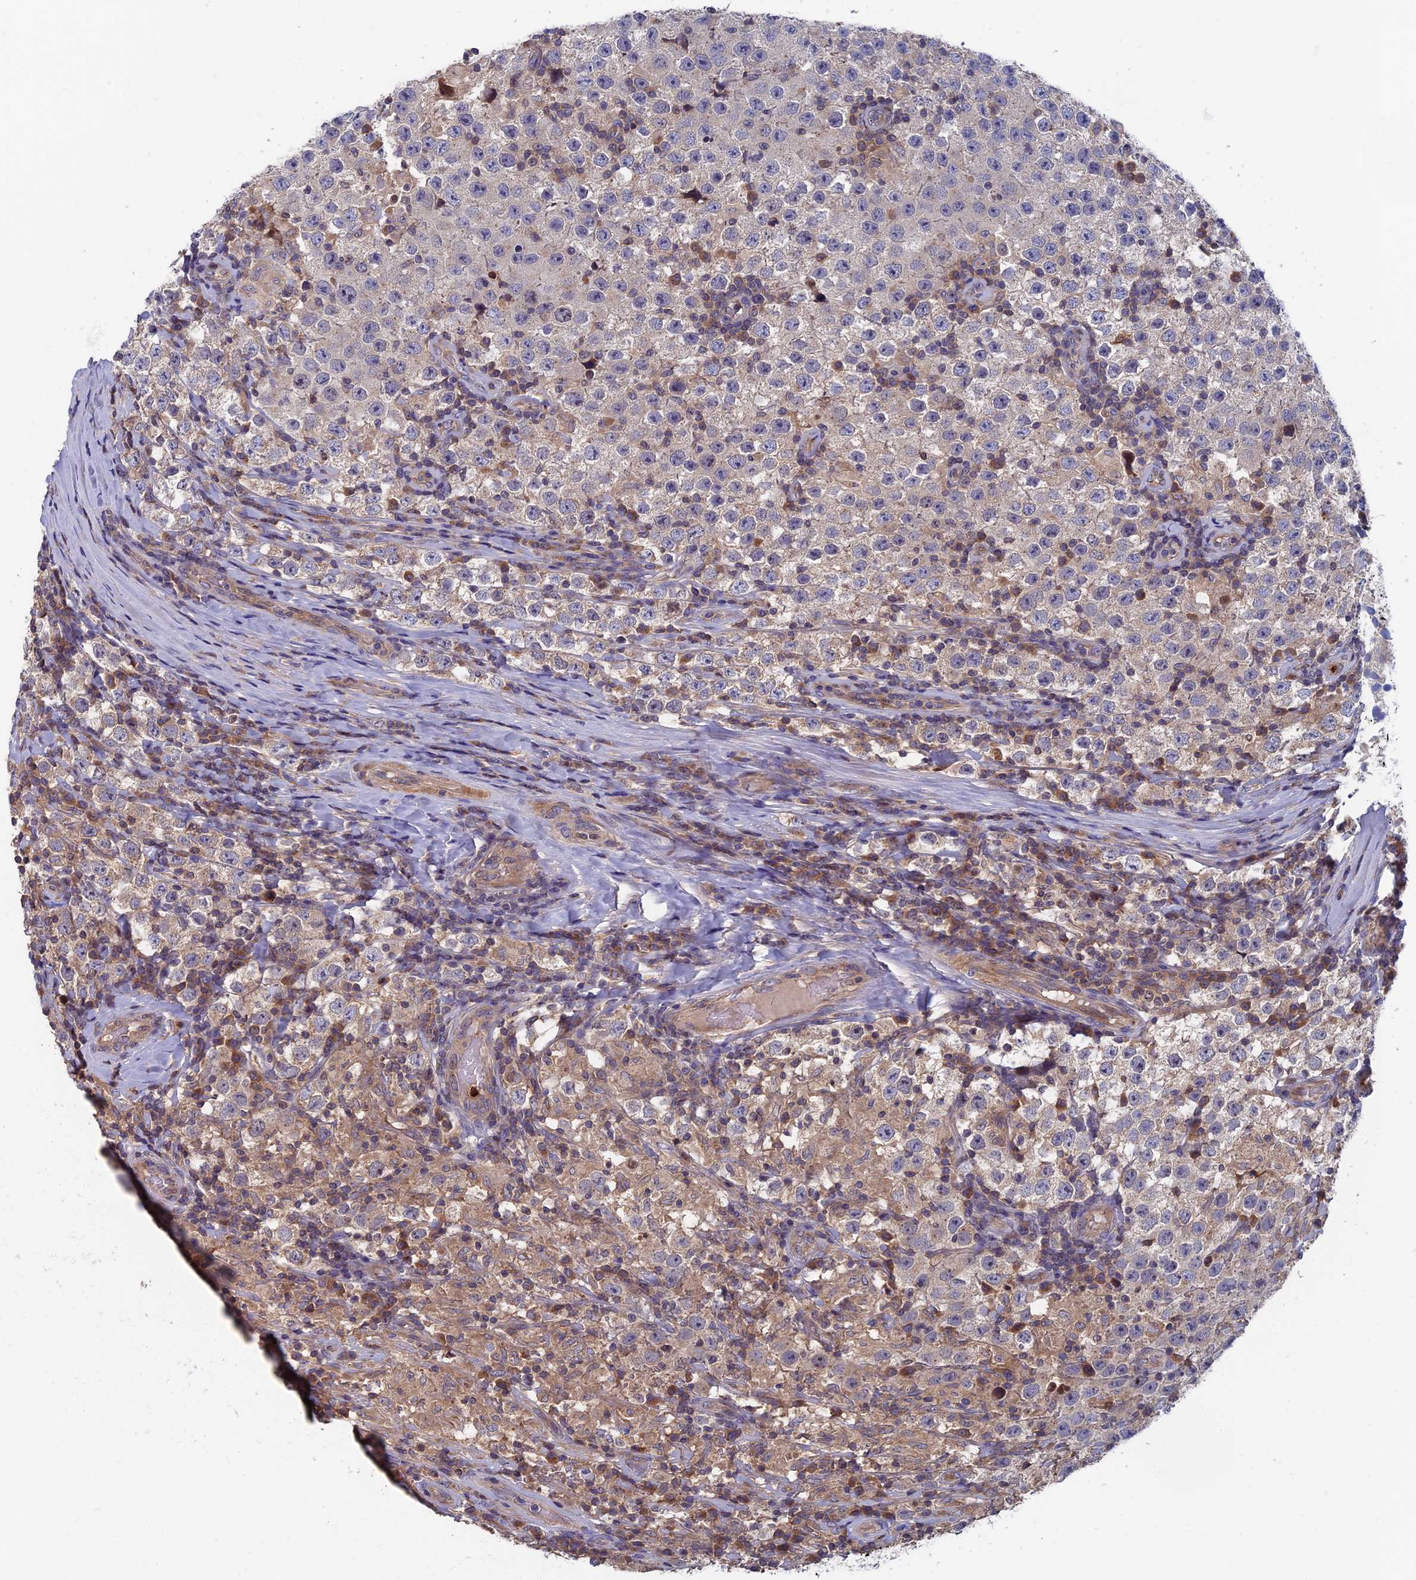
{"staining": {"intensity": "moderate", "quantity": "<25%", "location": "cytoplasmic/membranous"}, "tissue": "testis cancer", "cell_type": "Tumor cells", "image_type": "cancer", "snomed": [{"axis": "morphology", "description": "Normal tissue, NOS"}, {"axis": "morphology", "description": "Urothelial carcinoma, High grade"}, {"axis": "morphology", "description": "Seminoma, NOS"}, {"axis": "morphology", "description": "Carcinoma, Embryonal, NOS"}, {"axis": "topography", "description": "Urinary bladder"}, {"axis": "topography", "description": "Testis"}], "caption": "Moderate cytoplasmic/membranous protein positivity is identified in approximately <25% of tumor cells in testis cancer (embryonal carcinoma).", "gene": "TNK2", "patient": {"sex": "male", "age": 41}}